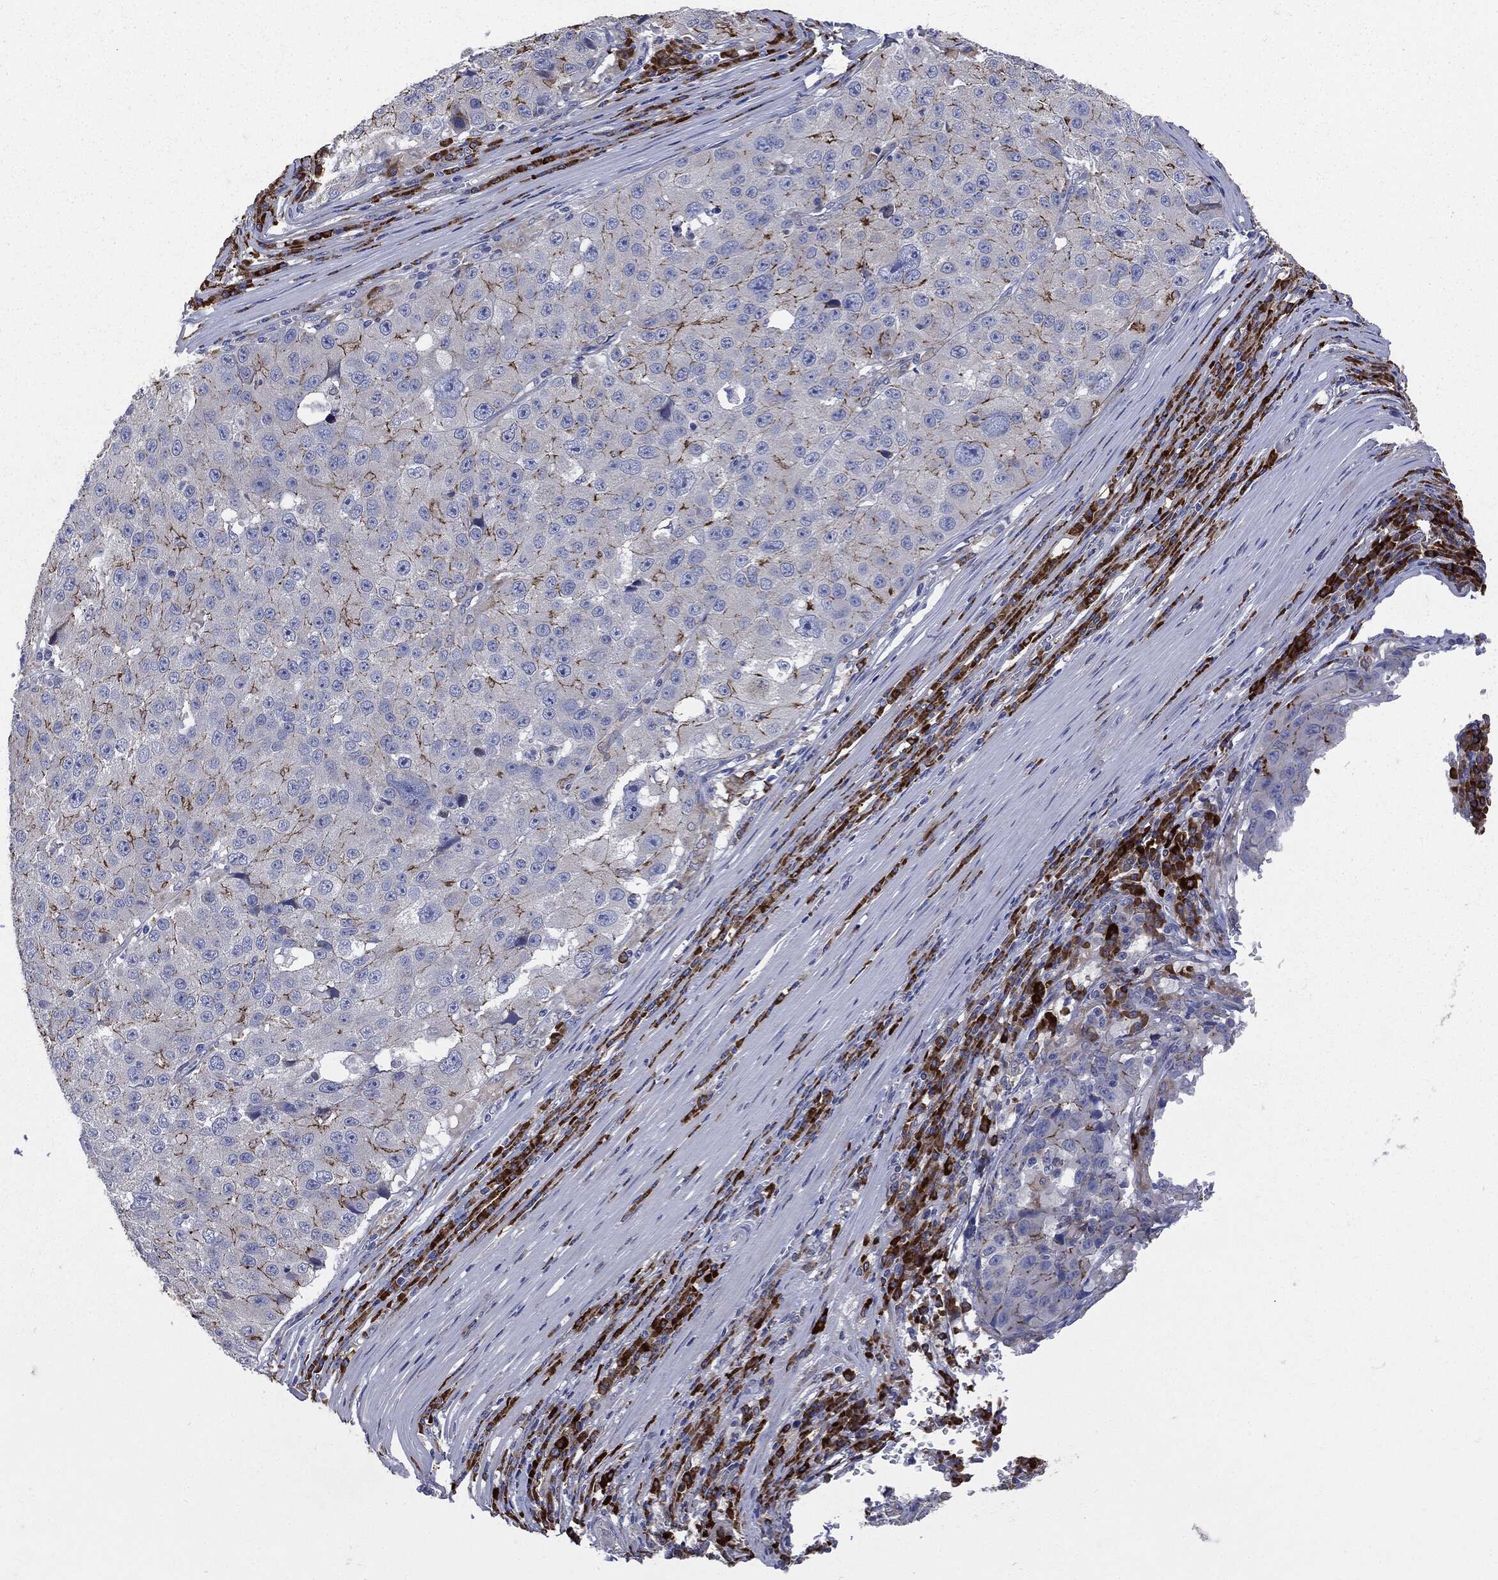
{"staining": {"intensity": "strong", "quantity": "<25%", "location": "cytoplasmic/membranous"}, "tissue": "stomach cancer", "cell_type": "Tumor cells", "image_type": "cancer", "snomed": [{"axis": "morphology", "description": "Adenocarcinoma, NOS"}, {"axis": "topography", "description": "Stomach"}], "caption": "This histopathology image reveals immunohistochemistry staining of adenocarcinoma (stomach), with medium strong cytoplasmic/membranous expression in about <25% of tumor cells.", "gene": "PTGS2", "patient": {"sex": "male", "age": 71}}